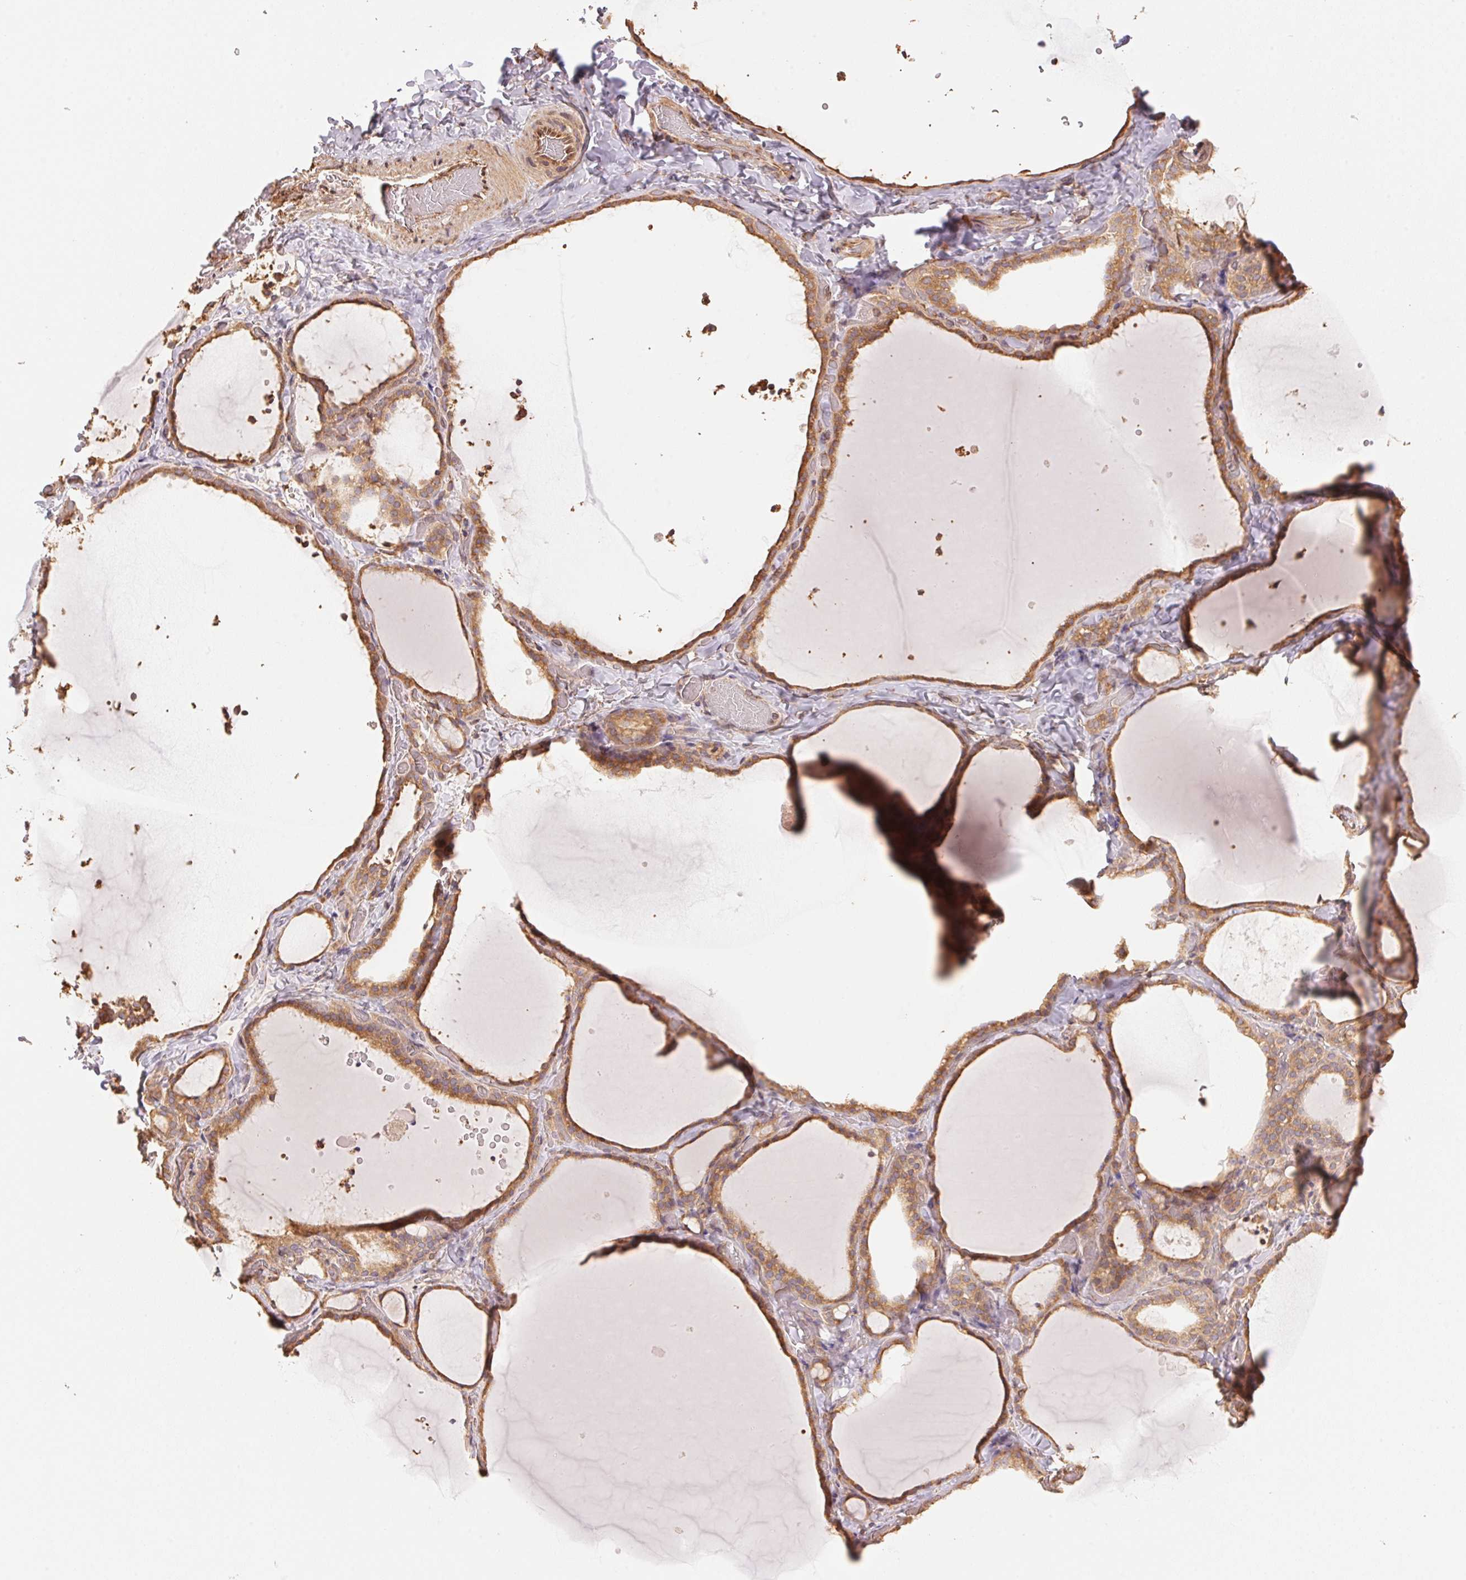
{"staining": {"intensity": "moderate", "quantity": ">75%", "location": "cytoplasmic/membranous"}, "tissue": "thyroid gland", "cell_type": "Glandular cells", "image_type": "normal", "snomed": [{"axis": "morphology", "description": "Normal tissue, NOS"}, {"axis": "topography", "description": "Thyroid gland"}], "caption": "DAB (3,3'-diaminobenzidine) immunohistochemical staining of normal thyroid gland reveals moderate cytoplasmic/membranous protein staining in about >75% of glandular cells. The staining is performed using DAB brown chromogen to label protein expression. The nuclei are counter-stained blue using hematoxylin.", "gene": "C6orf163", "patient": {"sex": "female", "age": 22}}